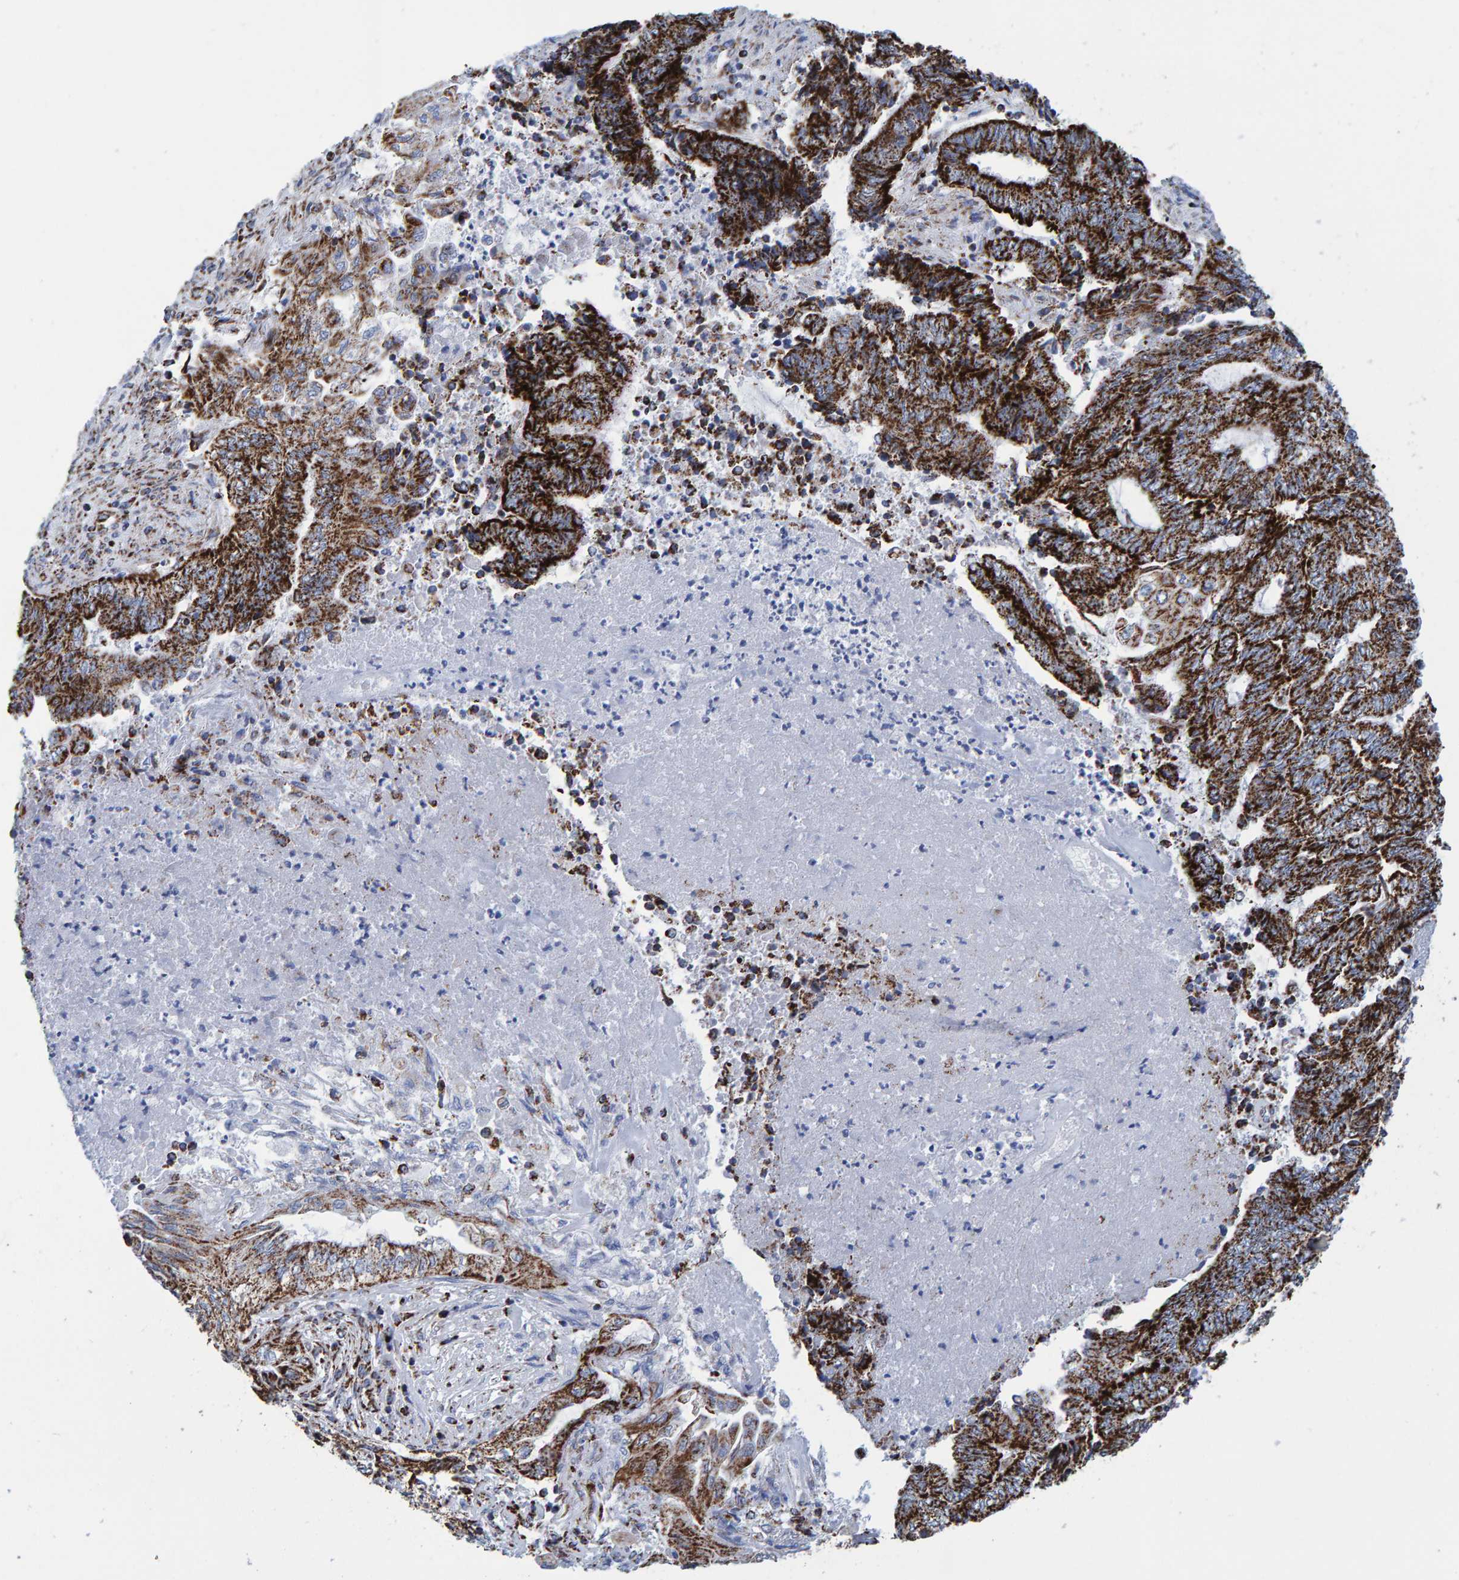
{"staining": {"intensity": "strong", "quantity": ">75%", "location": "cytoplasmic/membranous"}, "tissue": "endometrial cancer", "cell_type": "Tumor cells", "image_type": "cancer", "snomed": [{"axis": "morphology", "description": "Adenocarcinoma, NOS"}, {"axis": "topography", "description": "Uterus"}, {"axis": "topography", "description": "Endometrium"}], "caption": "Immunohistochemistry (DAB) staining of endometrial cancer reveals strong cytoplasmic/membranous protein expression in about >75% of tumor cells. (DAB (3,3'-diaminobenzidine) = brown stain, brightfield microscopy at high magnification).", "gene": "ENSG00000262660", "patient": {"sex": "female", "age": 70}}